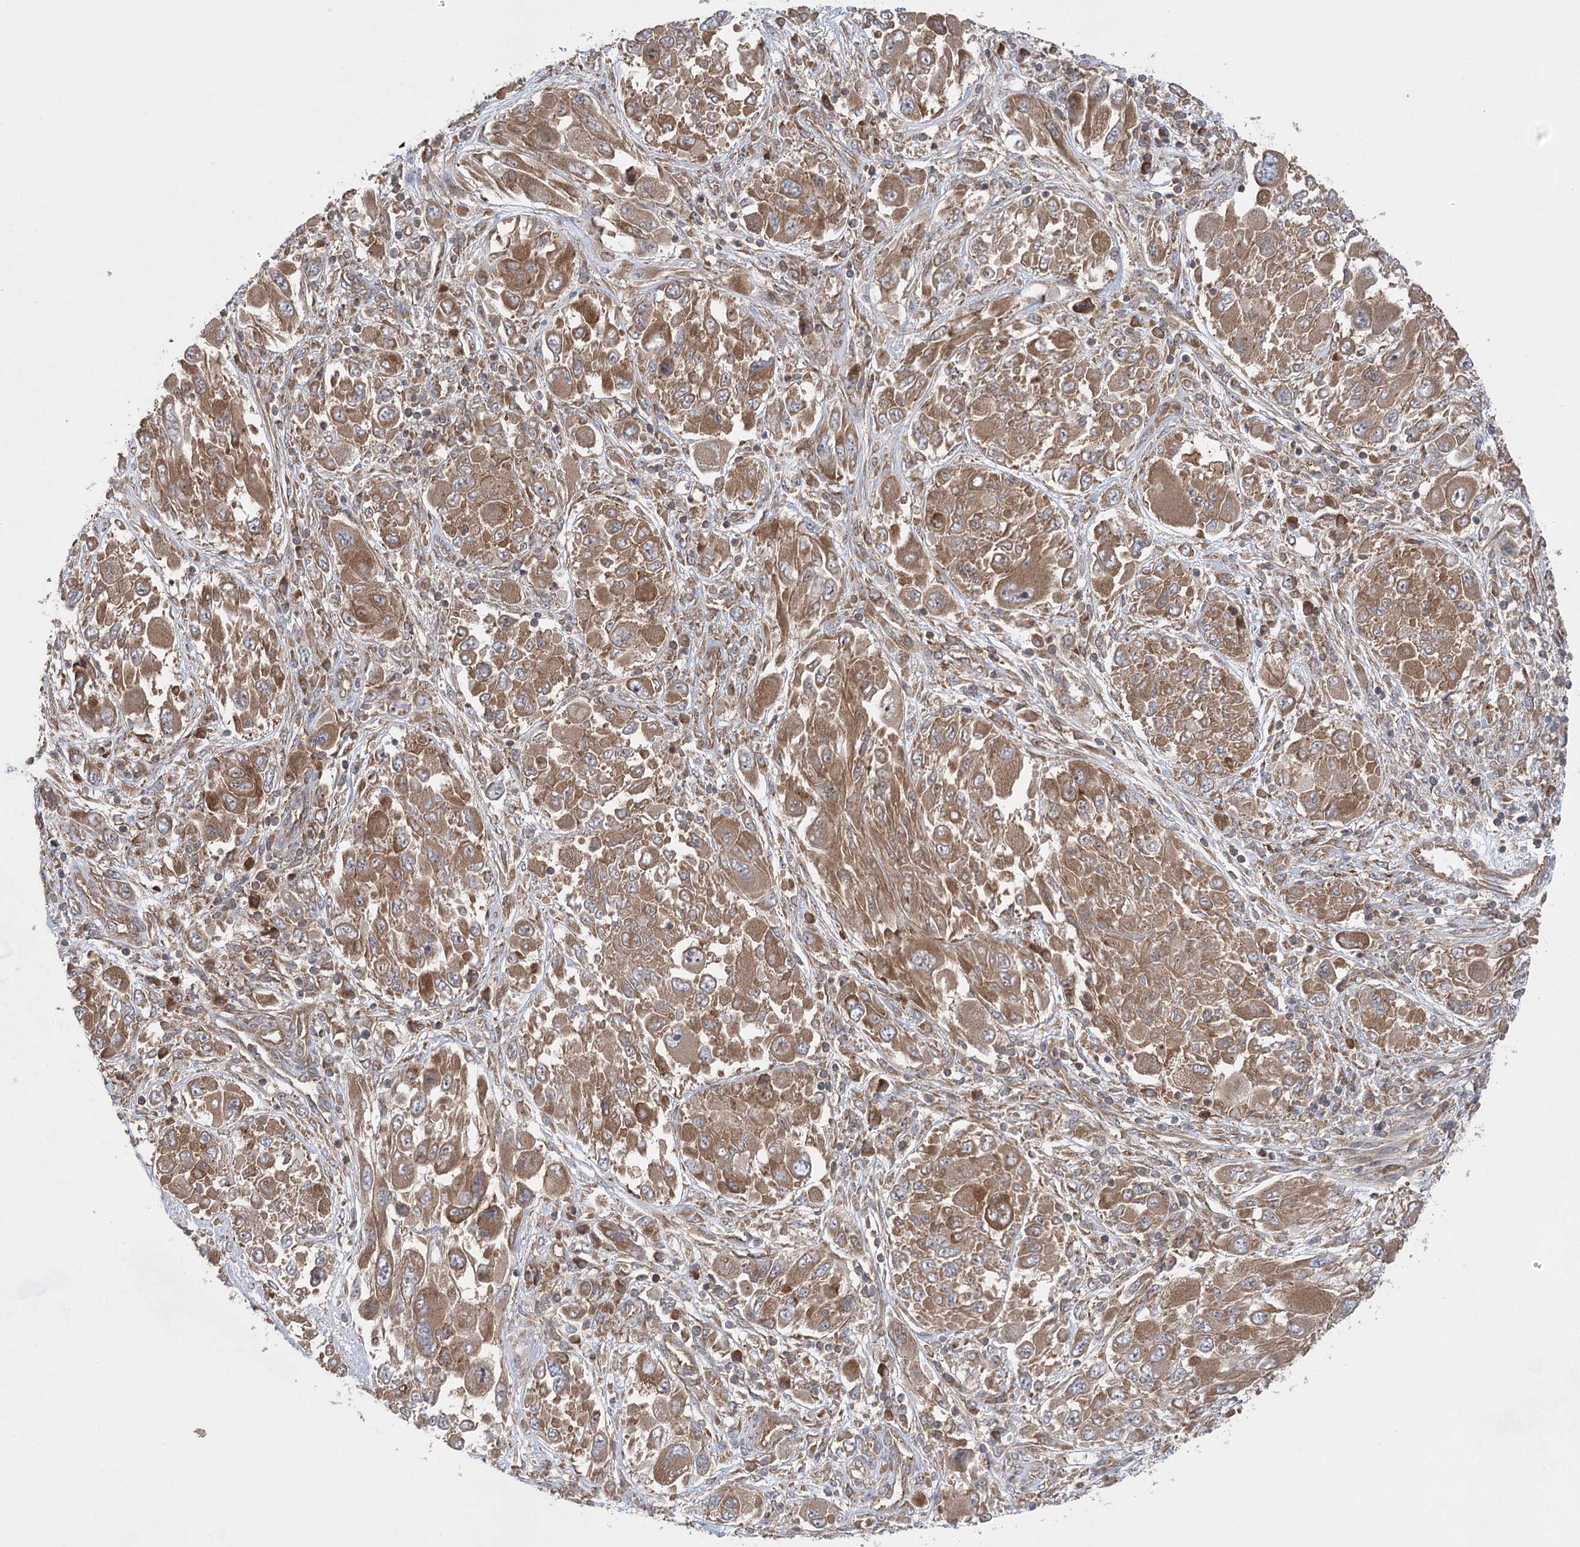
{"staining": {"intensity": "moderate", "quantity": ">75%", "location": "cytoplasmic/membranous"}, "tissue": "melanoma", "cell_type": "Tumor cells", "image_type": "cancer", "snomed": [{"axis": "morphology", "description": "Malignant melanoma, NOS"}, {"axis": "topography", "description": "Skin"}], "caption": "Immunohistochemical staining of human malignant melanoma displays medium levels of moderate cytoplasmic/membranous expression in about >75% of tumor cells. (Stains: DAB in brown, nuclei in blue, Microscopy: brightfield microscopy at high magnification).", "gene": "EIF3A", "patient": {"sex": "female", "age": 91}}